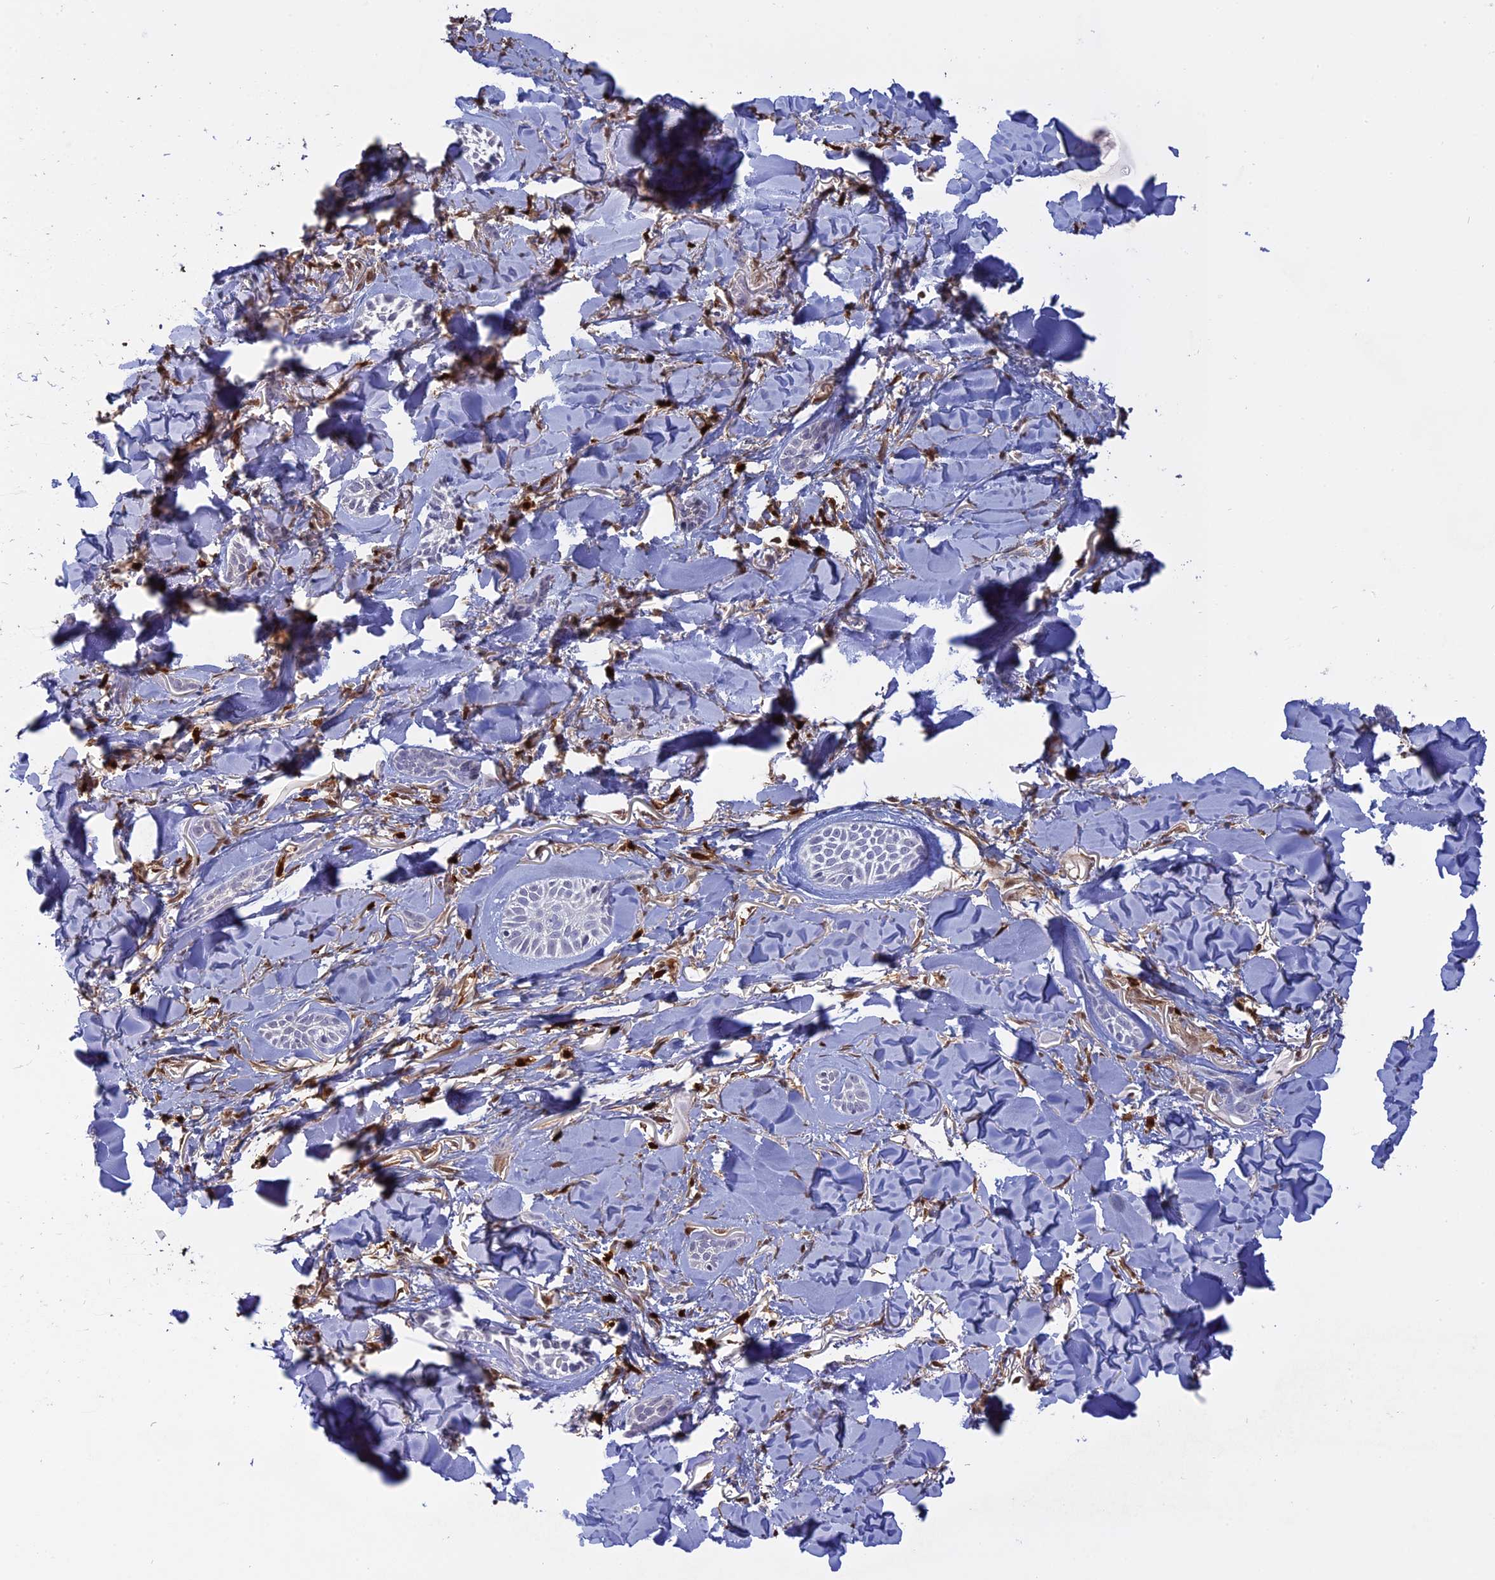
{"staining": {"intensity": "negative", "quantity": "none", "location": "none"}, "tissue": "skin cancer", "cell_type": "Tumor cells", "image_type": "cancer", "snomed": [{"axis": "morphology", "description": "Basal cell carcinoma"}, {"axis": "topography", "description": "Skin"}], "caption": "The image exhibits no significant staining in tumor cells of skin cancer (basal cell carcinoma).", "gene": "PGBD4", "patient": {"sex": "female", "age": 59}}